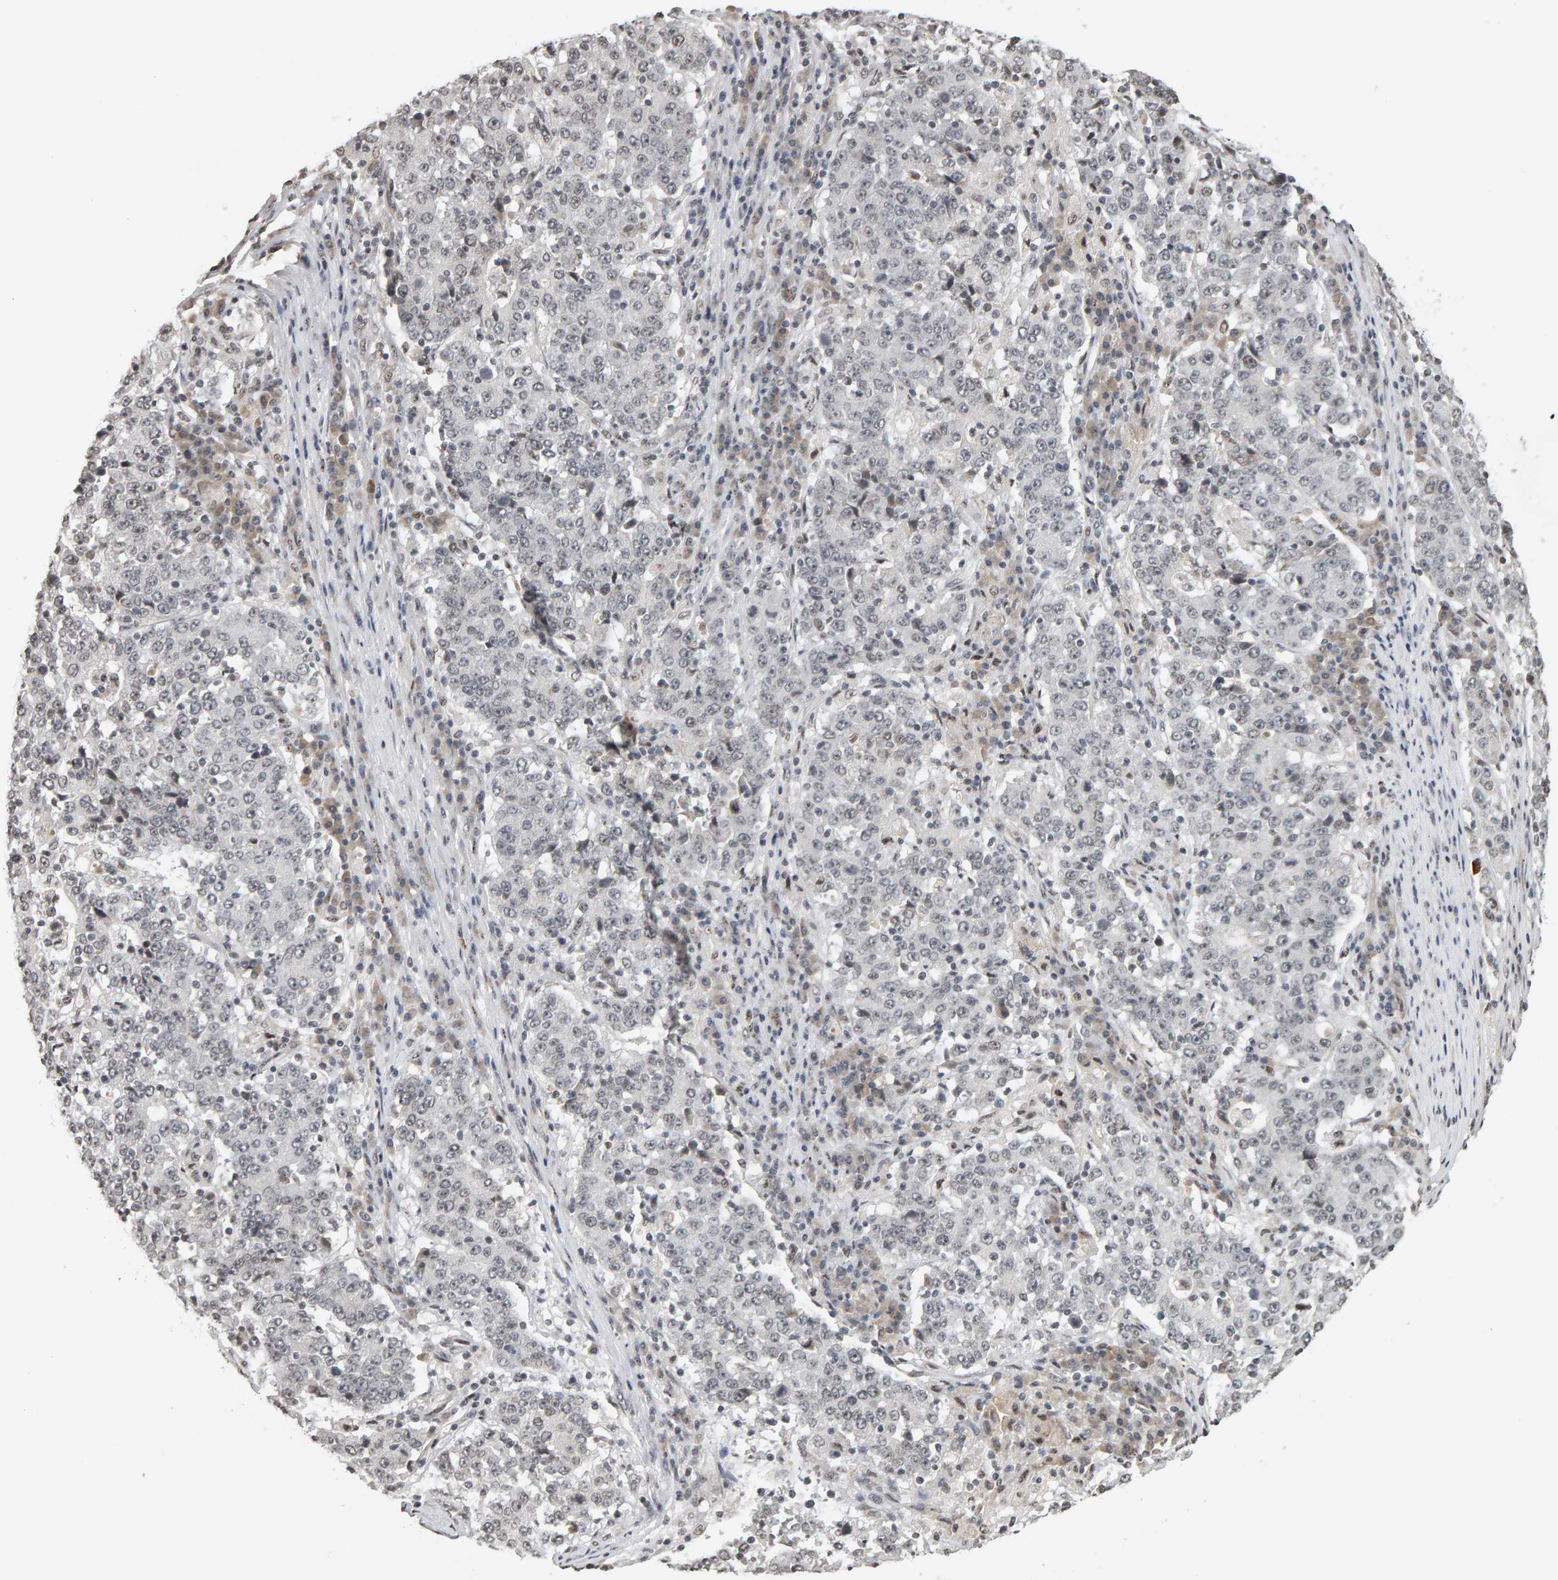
{"staining": {"intensity": "negative", "quantity": "none", "location": "none"}, "tissue": "stomach cancer", "cell_type": "Tumor cells", "image_type": "cancer", "snomed": [{"axis": "morphology", "description": "Adenocarcinoma, NOS"}, {"axis": "topography", "description": "Stomach"}], "caption": "The photomicrograph demonstrates no staining of tumor cells in stomach adenocarcinoma.", "gene": "TRAM1", "patient": {"sex": "male", "age": 59}}